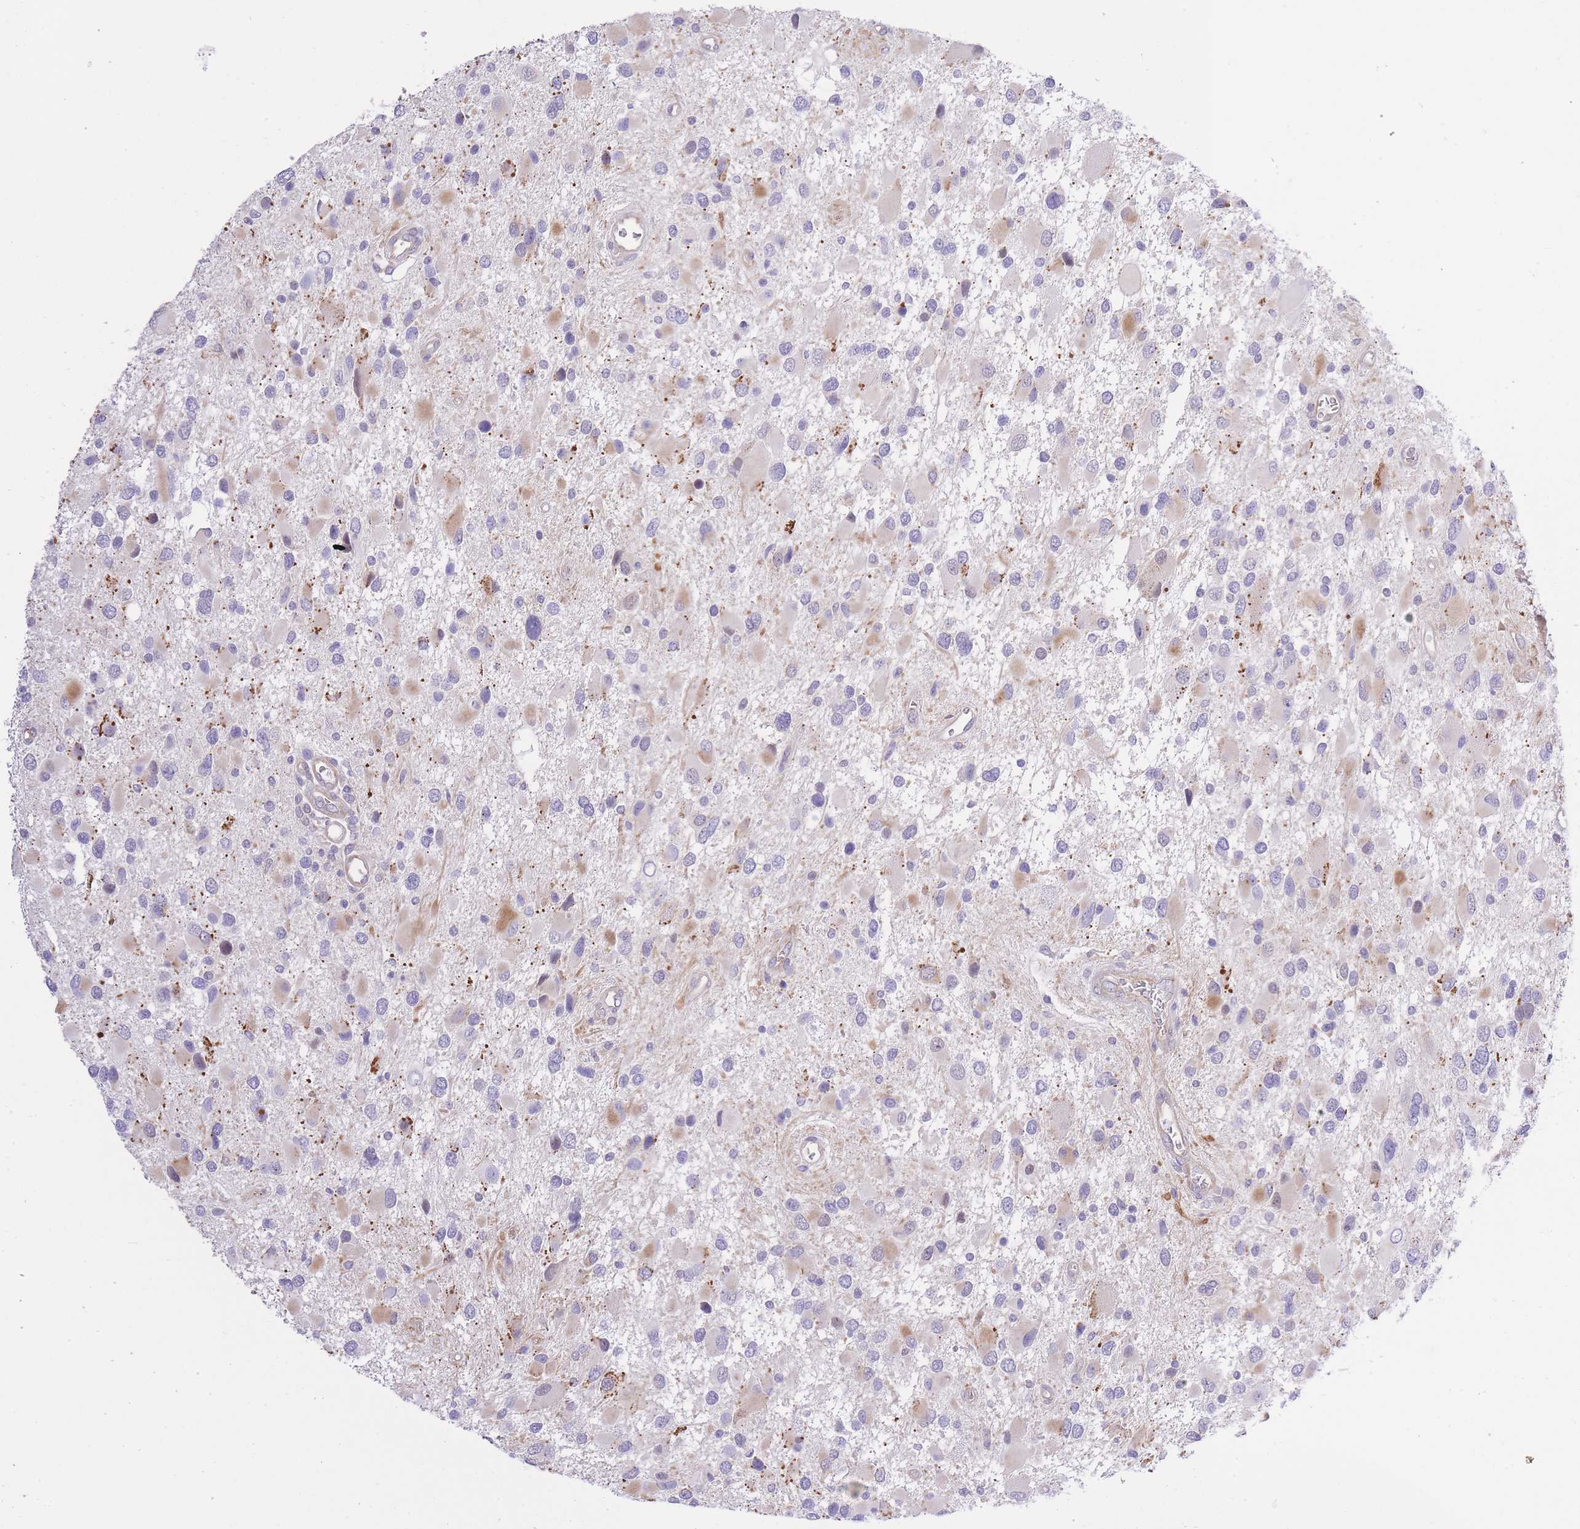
{"staining": {"intensity": "negative", "quantity": "none", "location": "none"}, "tissue": "glioma", "cell_type": "Tumor cells", "image_type": "cancer", "snomed": [{"axis": "morphology", "description": "Glioma, malignant, High grade"}, {"axis": "topography", "description": "Brain"}], "caption": "High magnification brightfield microscopy of glioma stained with DAB (3,3'-diaminobenzidine) (brown) and counterstained with hematoxylin (blue): tumor cells show no significant positivity. (DAB immunohistochemistry (IHC), high magnification).", "gene": "MEIOSIN", "patient": {"sex": "male", "age": 53}}